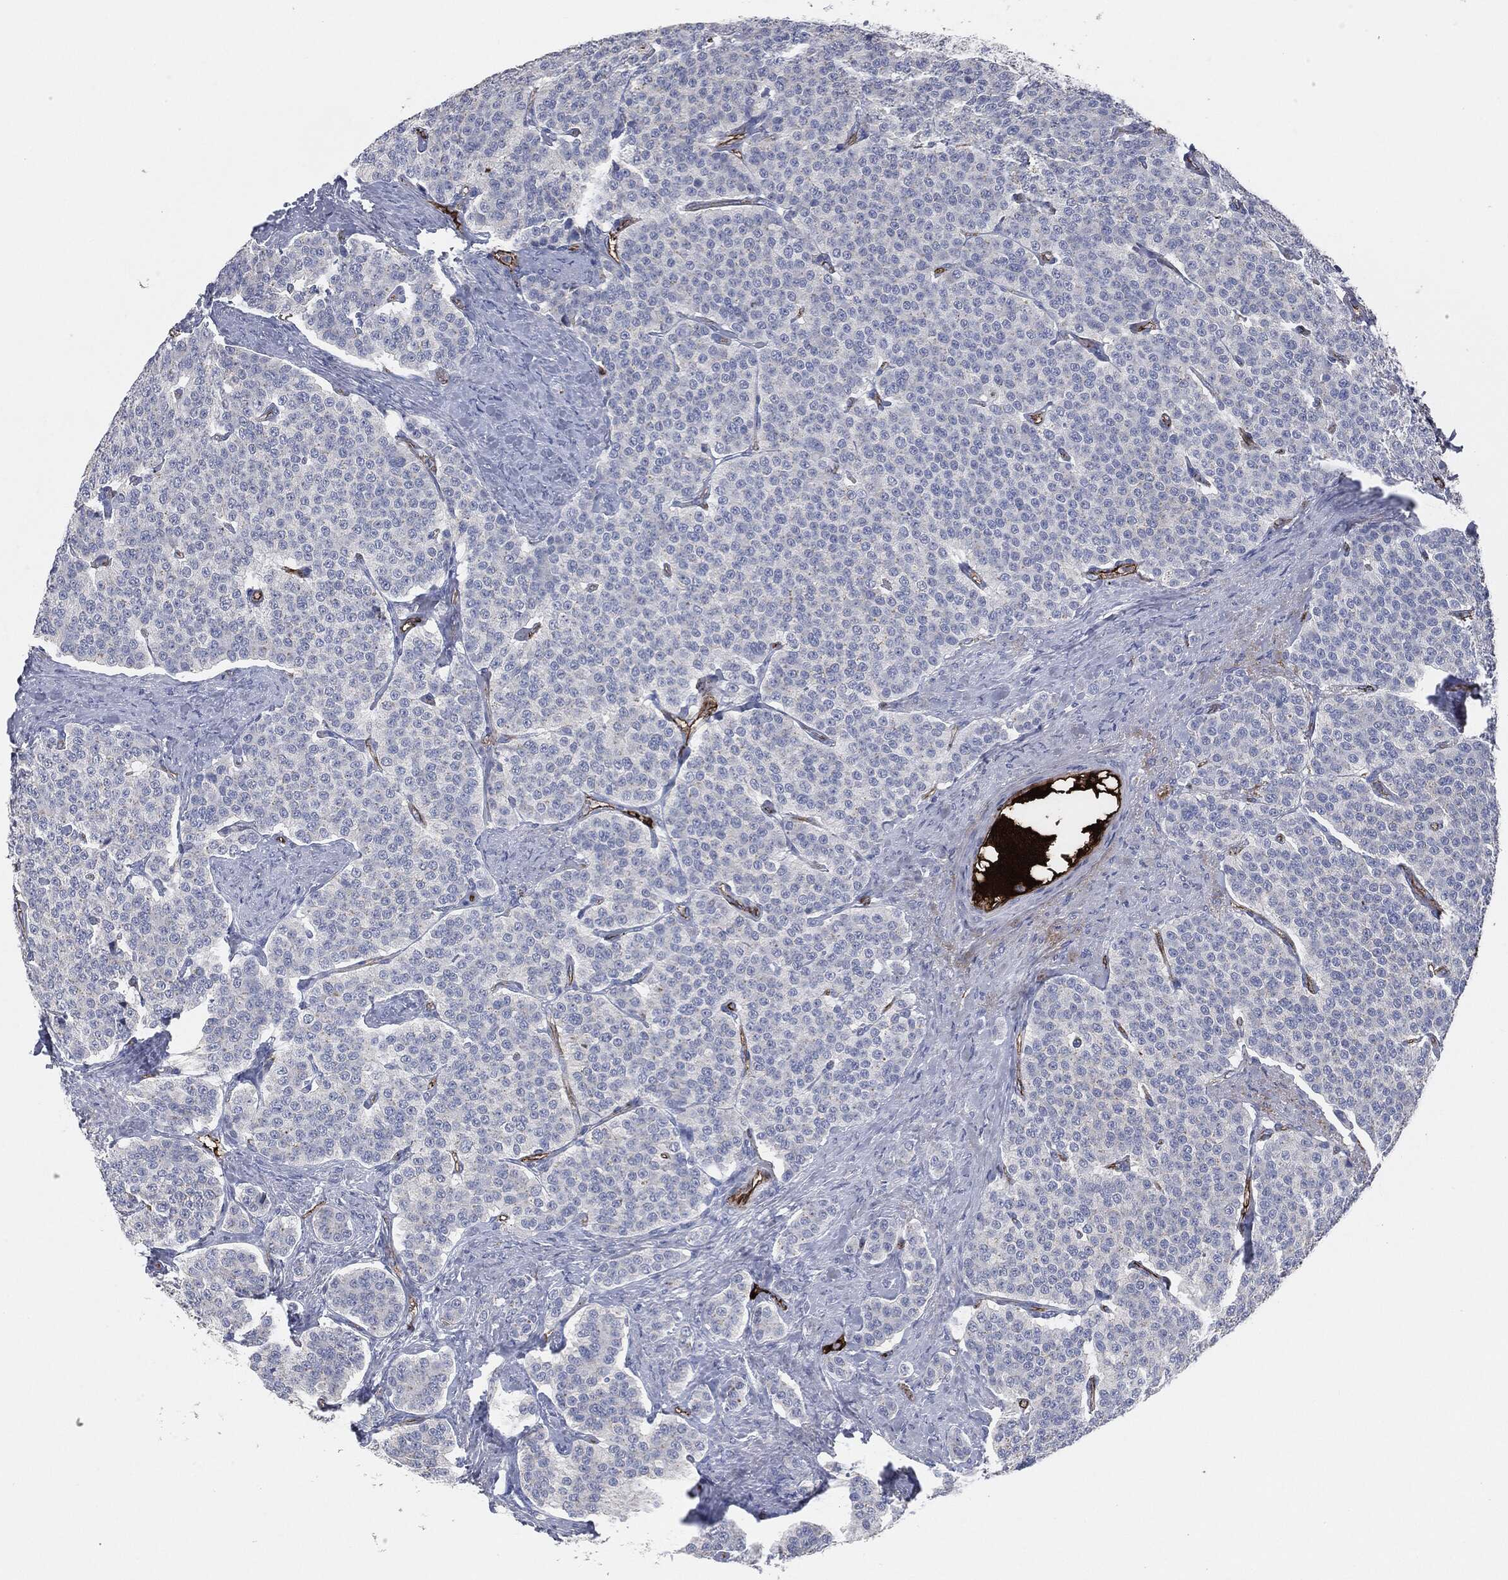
{"staining": {"intensity": "negative", "quantity": "none", "location": "none"}, "tissue": "carcinoid", "cell_type": "Tumor cells", "image_type": "cancer", "snomed": [{"axis": "morphology", "description": "Carcinoid, malignant, NOS"}, {"axis": "topography", "description": "Small intestine"}], "caption": "Carcinoid was stained to show a protein in brown. There is no significant staining in tumor cells.", "gene": "APOB", "patient": {"sex": "female", "age": 58}}